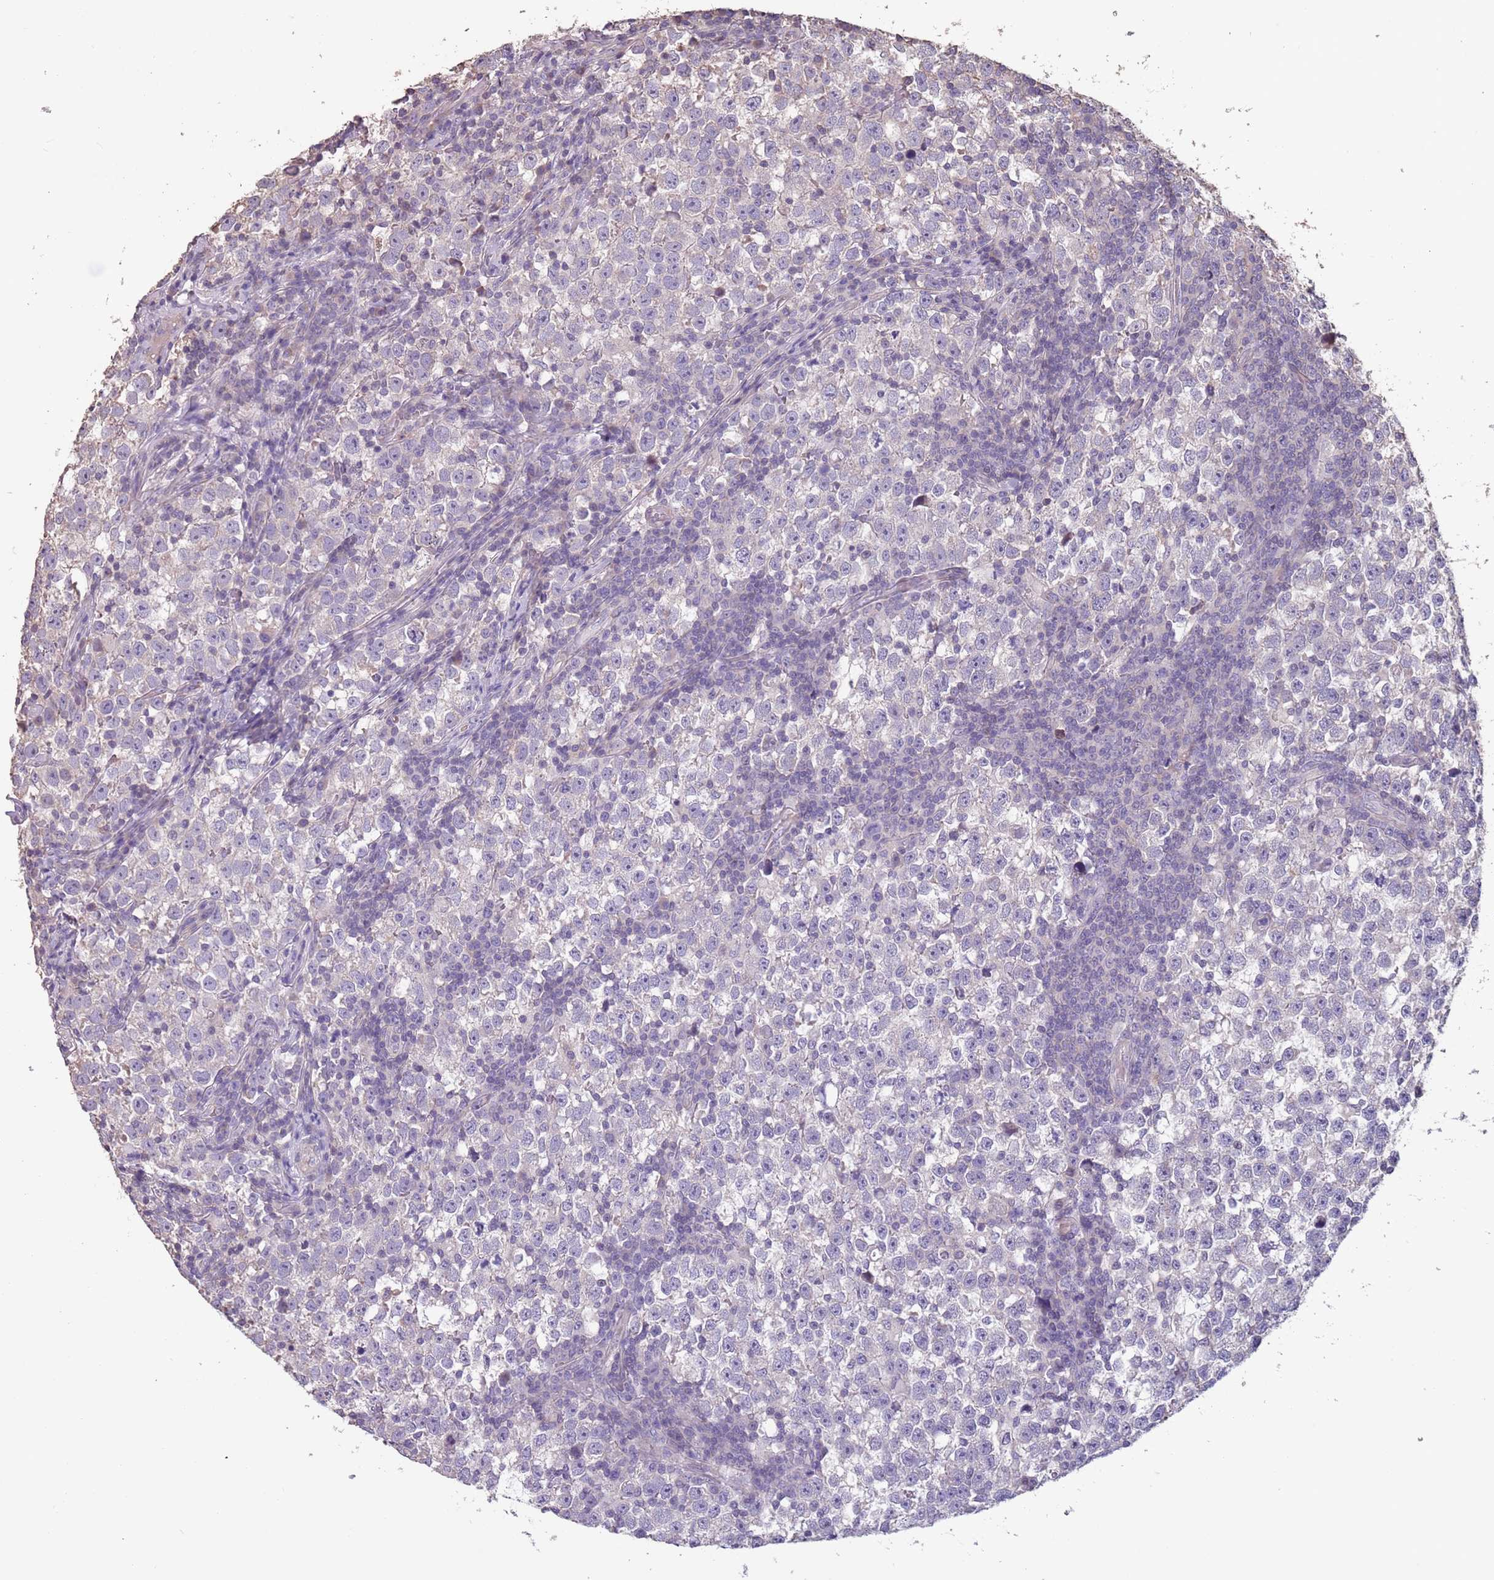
{"staining": {"intensity": "negative", "quantity": "none", "location": "none"}, "tissue": "testis cancer", "cell_type": "Tumor cells", "image_type": "cancer", "snomed": [{"axis": "morphology", "description": "Normal tissue, NOS"}, {"axis": "morphology", "description": "Seminoma, NOS"}, {"axis": "topography", "description": "Testis"}], "caption": "Immunohistochemistry (IHC) histopathology image of human seminoma (testis) stained for a protein (brown), which displays no expression in tumor cells.", "gene": "MBD3L1", "patient": {"sex": "male", "age": 43}}